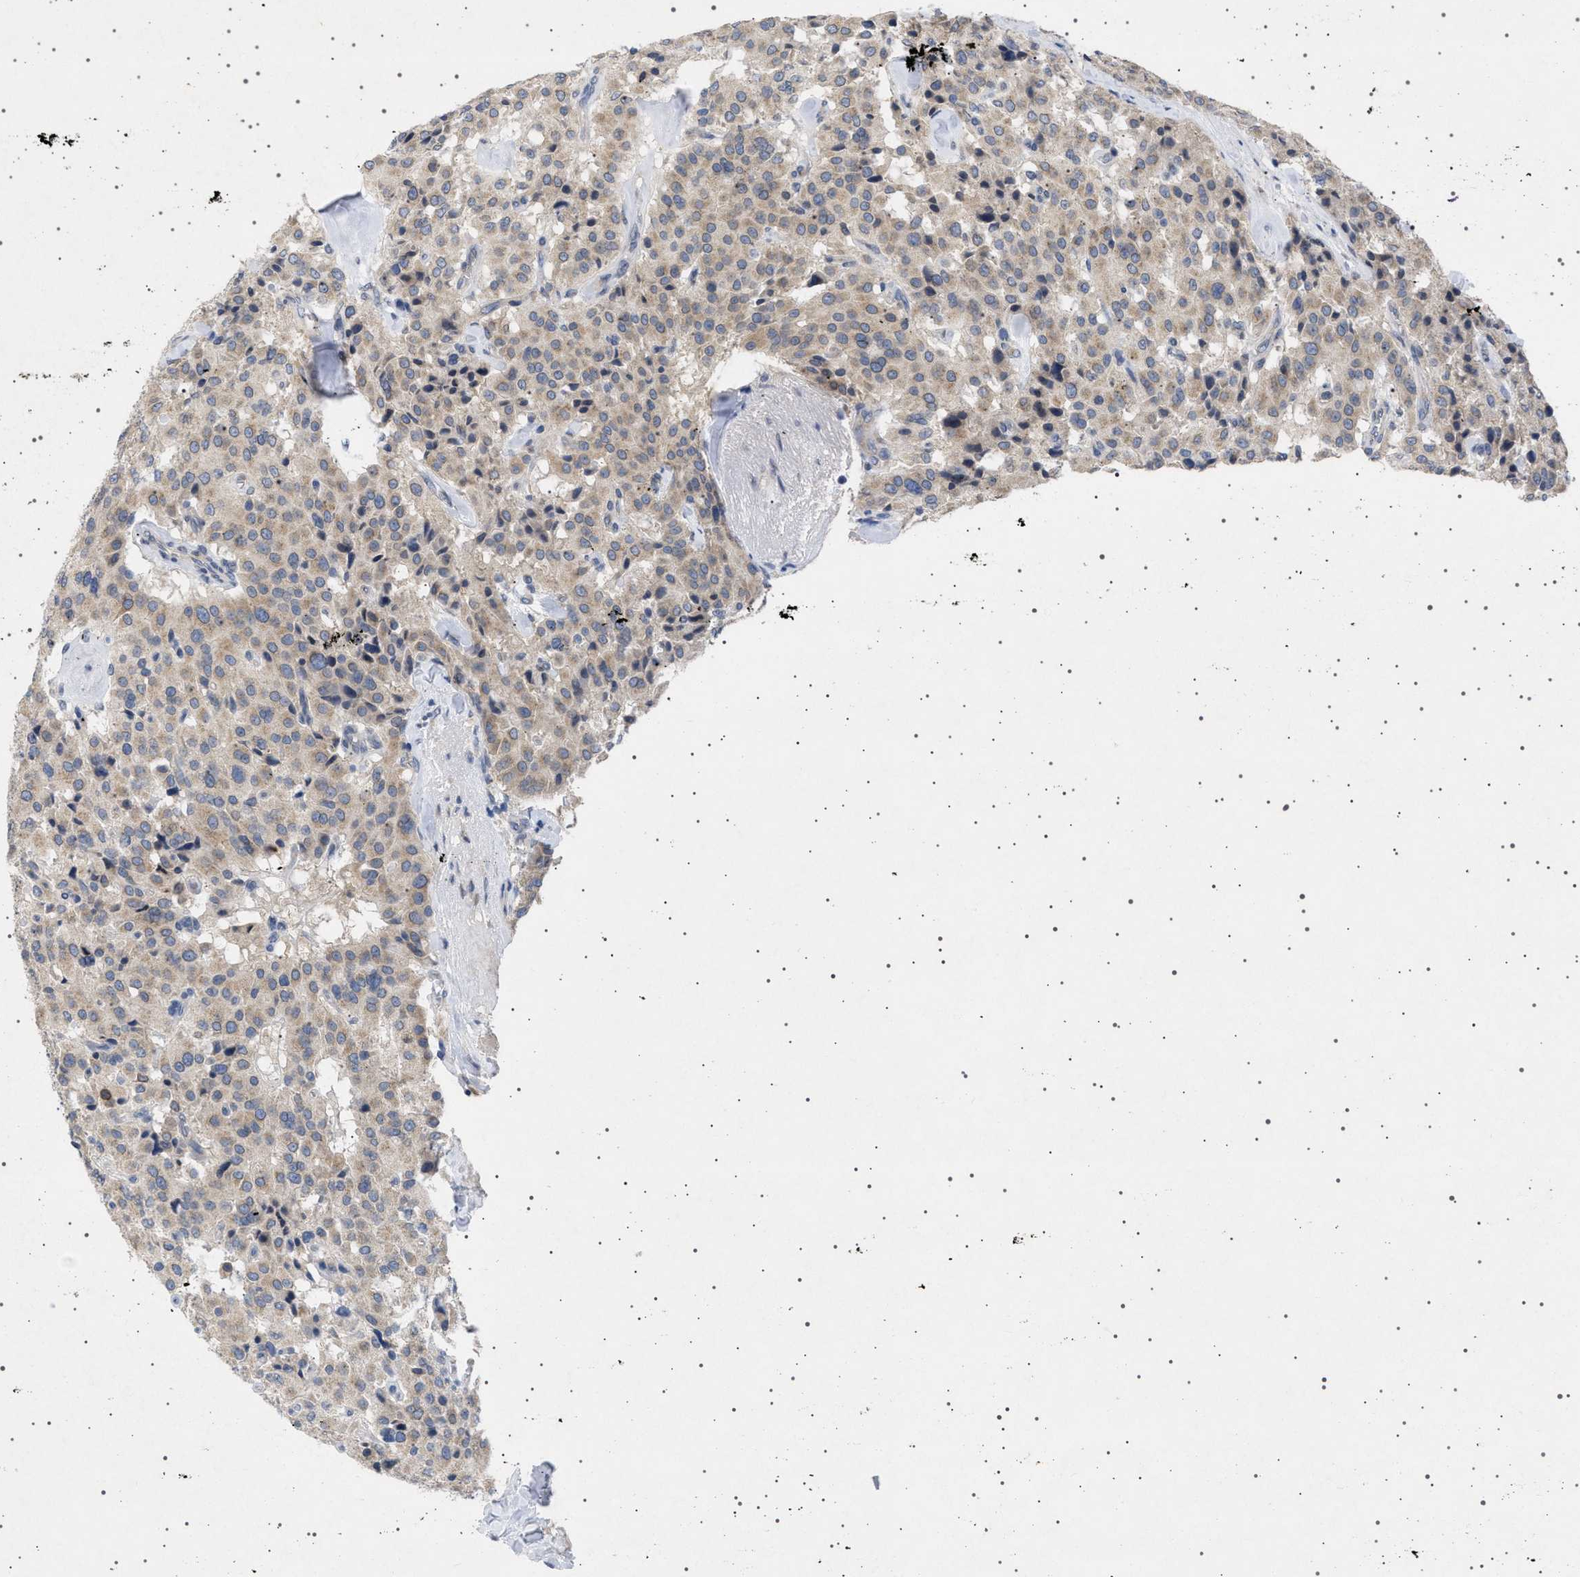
{"staining": {"intensity": "weak", "quantity": ">75%", "location": "cytoplasmic/membranous"}, "tissue": "carcinoid", "cell_type": "Tumor cells", "image_type": "cancer", "snomed": [{"axis": "morphology", "description": "Carcinoid, malignant, NOS"}, {"axis": "topography", "description": "Lung"}], "caption": "This is a histology image of immunohistochemistry staining of carcinoid (malignant), which shows weak staining in the cytoplasmic/membranous of tumor cells.", "gene": "NUP93", "patient": {"sex": "male", "age": 30}}